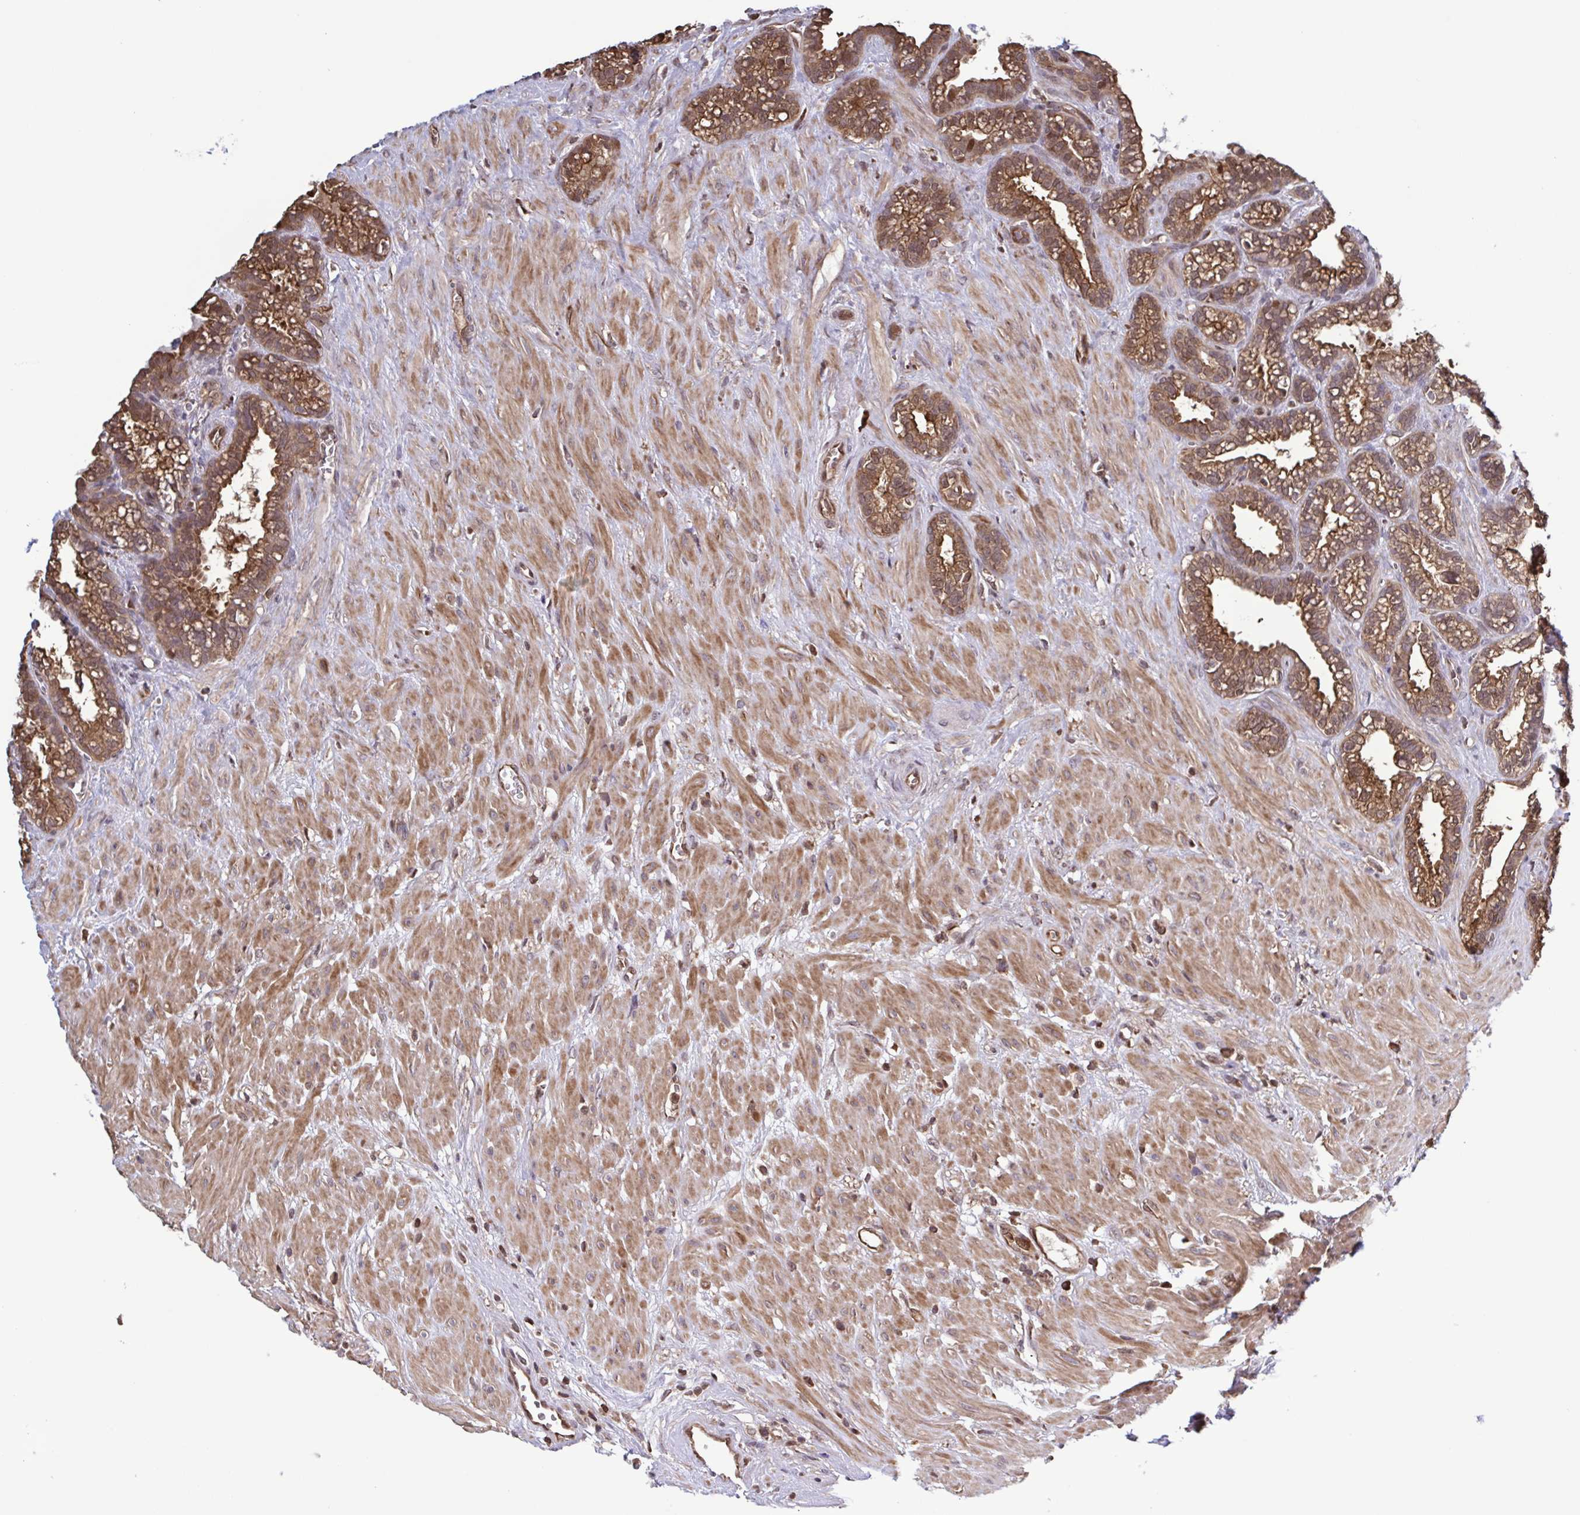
{"staining": {"intensity": "moderate", "quantity": ">75%", "location": "cytoplasmic/membranous,nuclear"}, "tissue": "seminal vesicle", "cell_type": "Glandular cells", "image_type": "normal", "snomed": [{"axis": "morphology", "description": "Normal tissue, NOS"}, {"axis": "topography", "description": "Seminal veicle"}], "caption": "The micrograph displays staining of normal seminal vesicle, revealing moderate cytoplasmic/membranous,nuclear protein expression (brown color) within glandular cells.", "gene": "SEC63", "patient": {"sex": "male", "age": 76}}